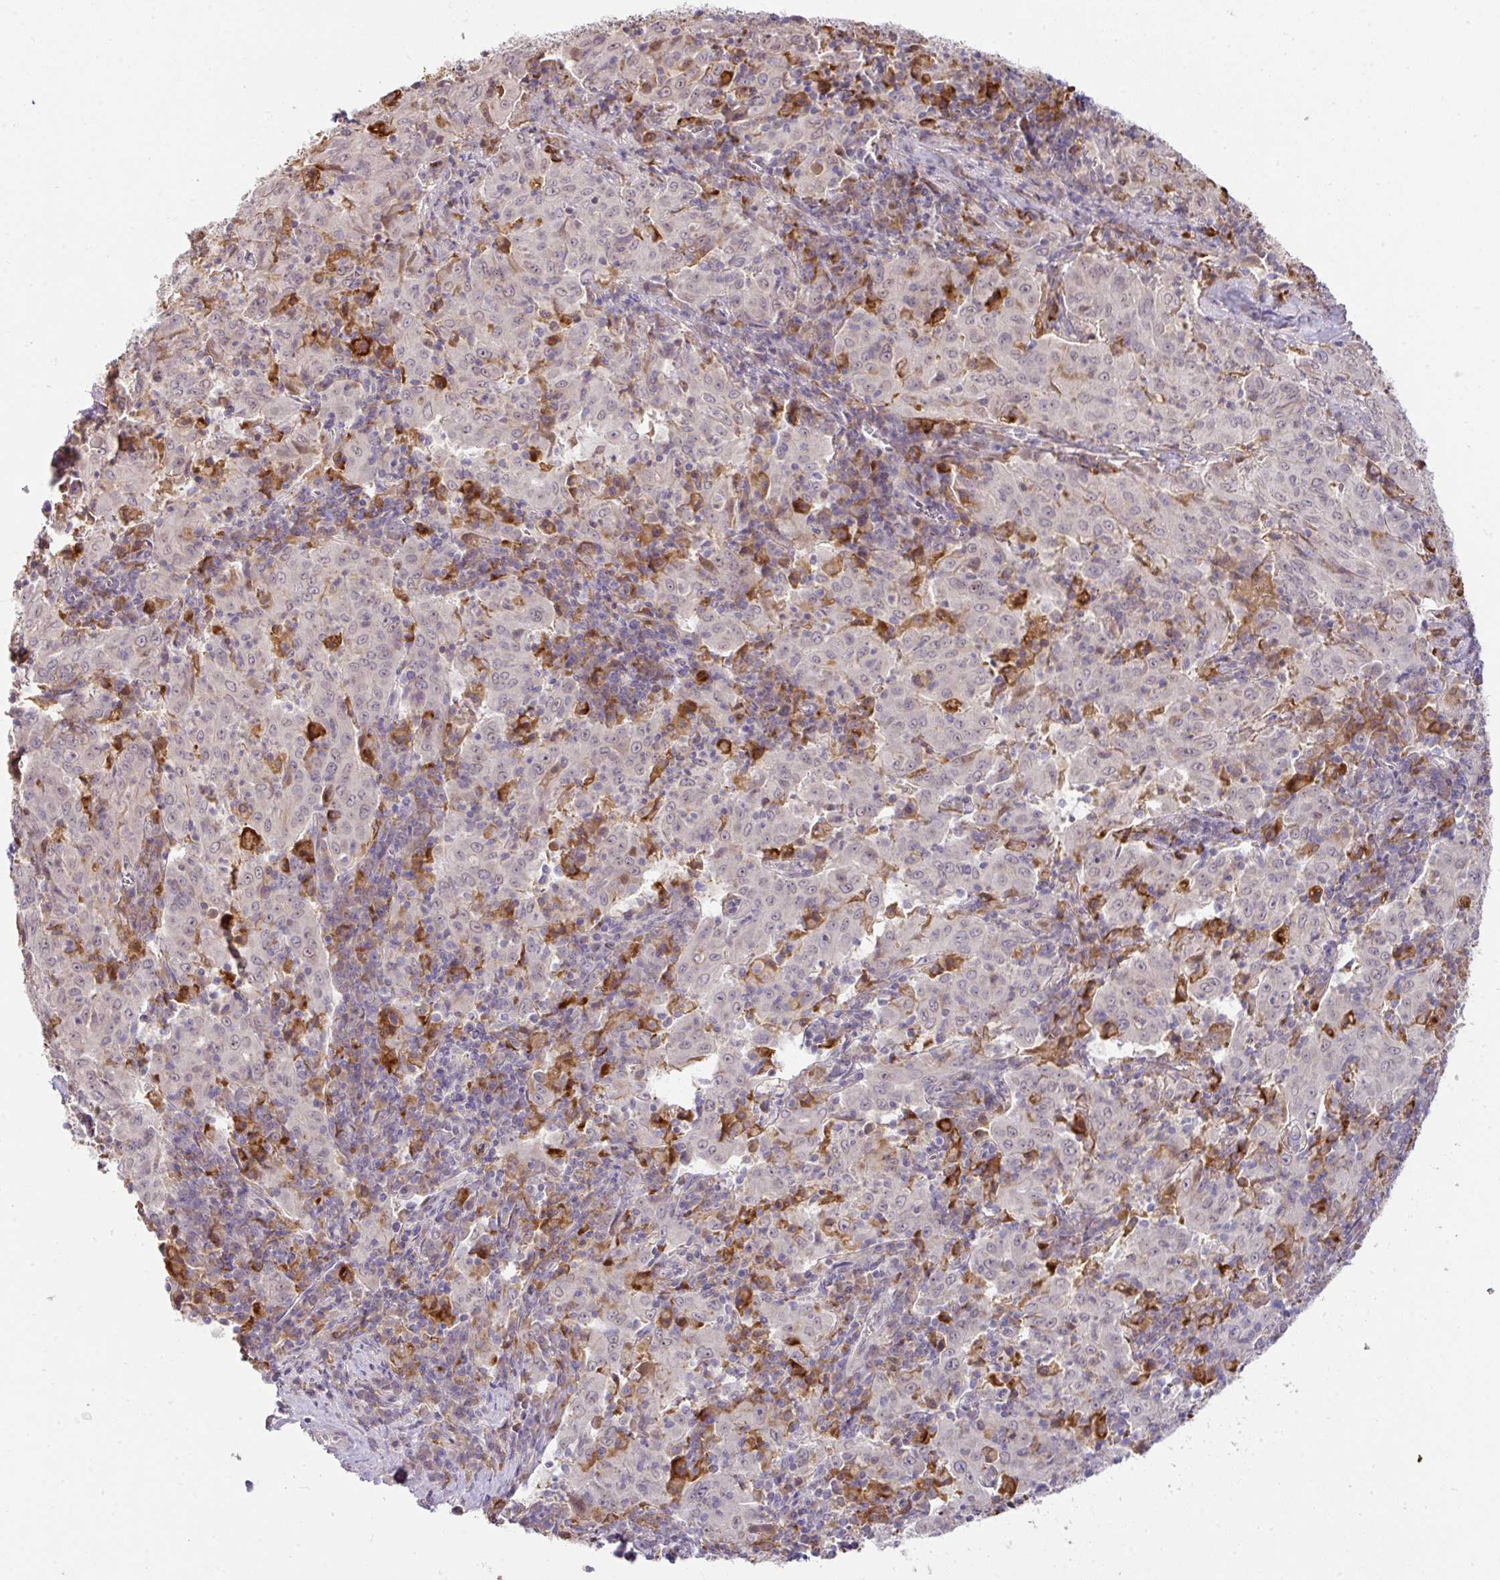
{"staining": {"intensity": "negative", "quantity": "none", "location": "none"}, "tissue": "pancreatic cancer", "cell_type": "Tumor cells", "image_type": "cancer", "snomed": [{"axis": "morphology", "description": "Adenocarcinoma, NOS"}, {"axis": "topography", "description": "Pancreas"}], "caption": "Protein analysis of pancreatic cancer (adenocarcinoma) reveals no significant staining in tumor cells.", "gene": "GCNT7", "patient": {"sex": "male", "age": 63}}